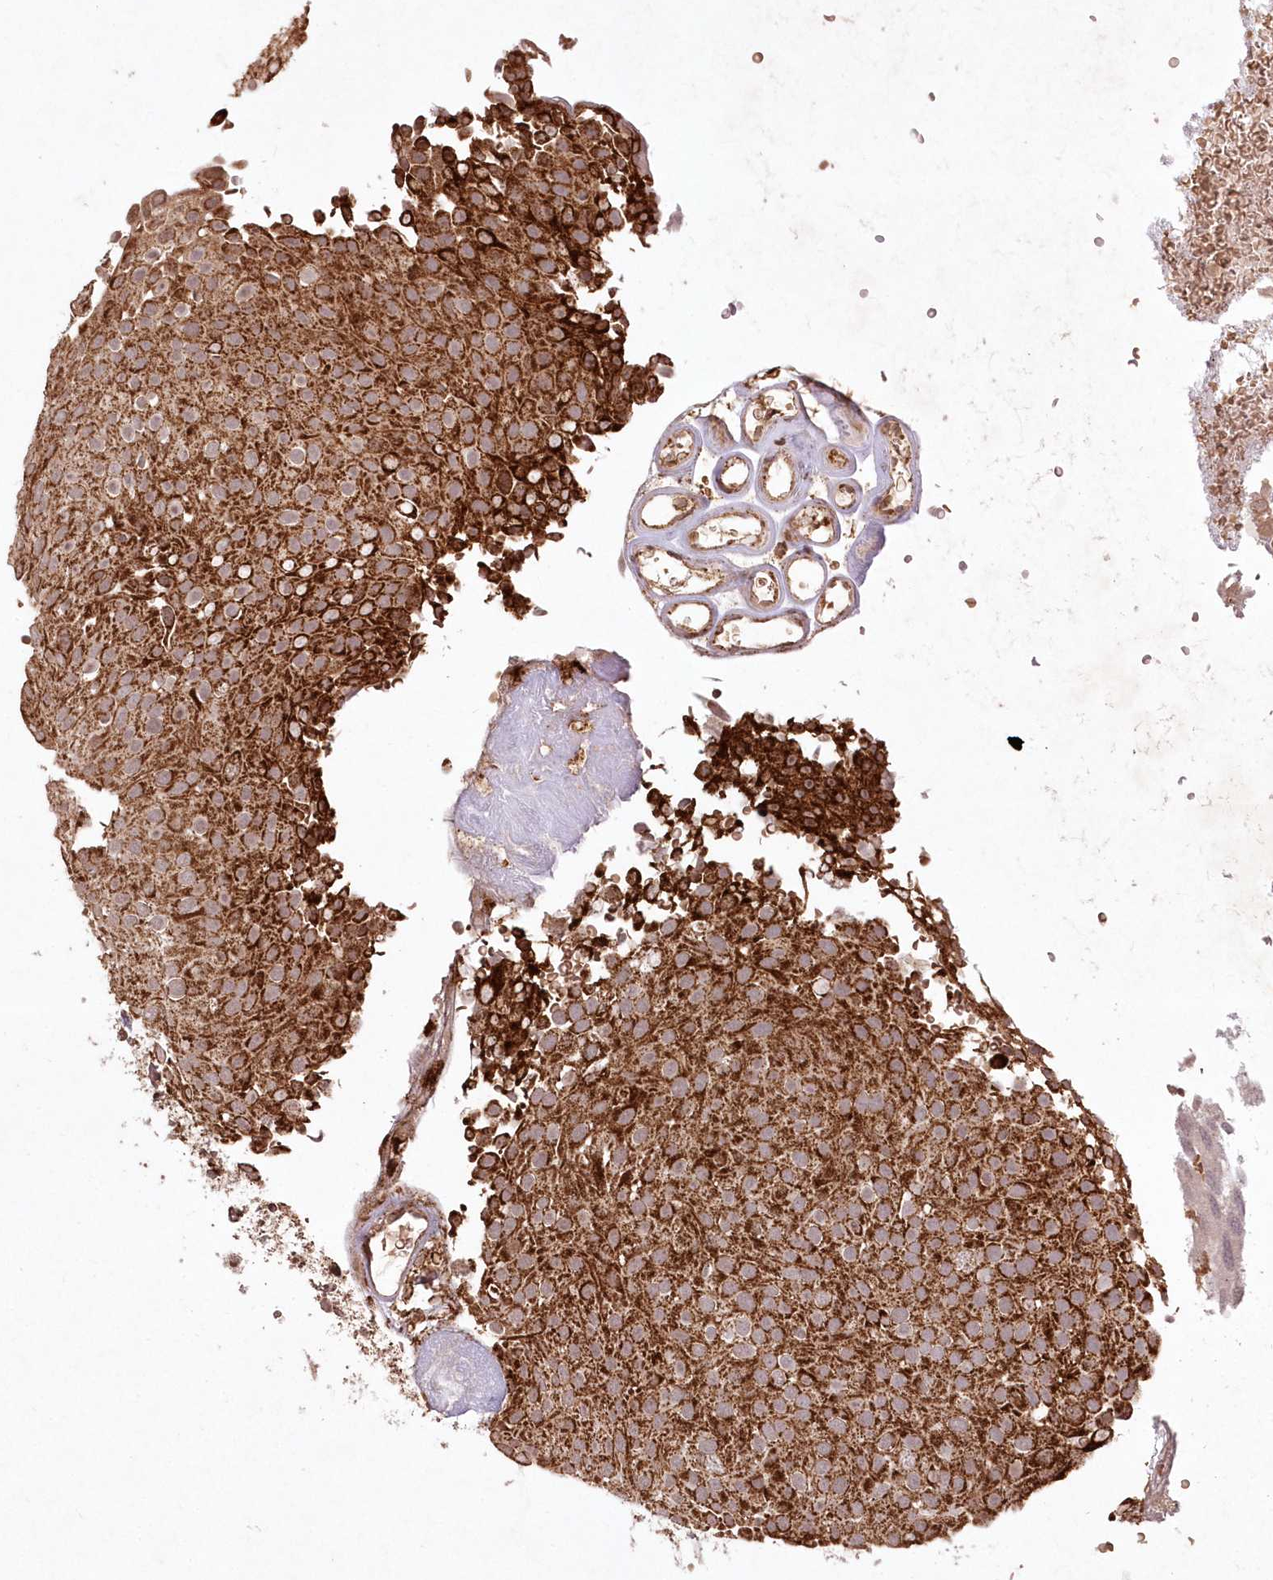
{"staining": {"intensity": "strong", "quantity": ">75%", "location": "cytoplasmic/membranous"}, "tissue": "urothelial cancer", "cell_type": "Tumor cells", "image_type": "cancer", "snomed": [{"axis": "morphology", "description": "Urothelial carcinoma, Low grade"}, {"axis": "topography", "description": "Urinary bladder"}], "caption": "Tumor cells show high levels of strong cytoplasmic/membranous expression in approximately >75% of cells in human urothelial carcinoma (low-grade).", "gene": "LRPPRC", "patient": {"sex": "male", "age": 78}}